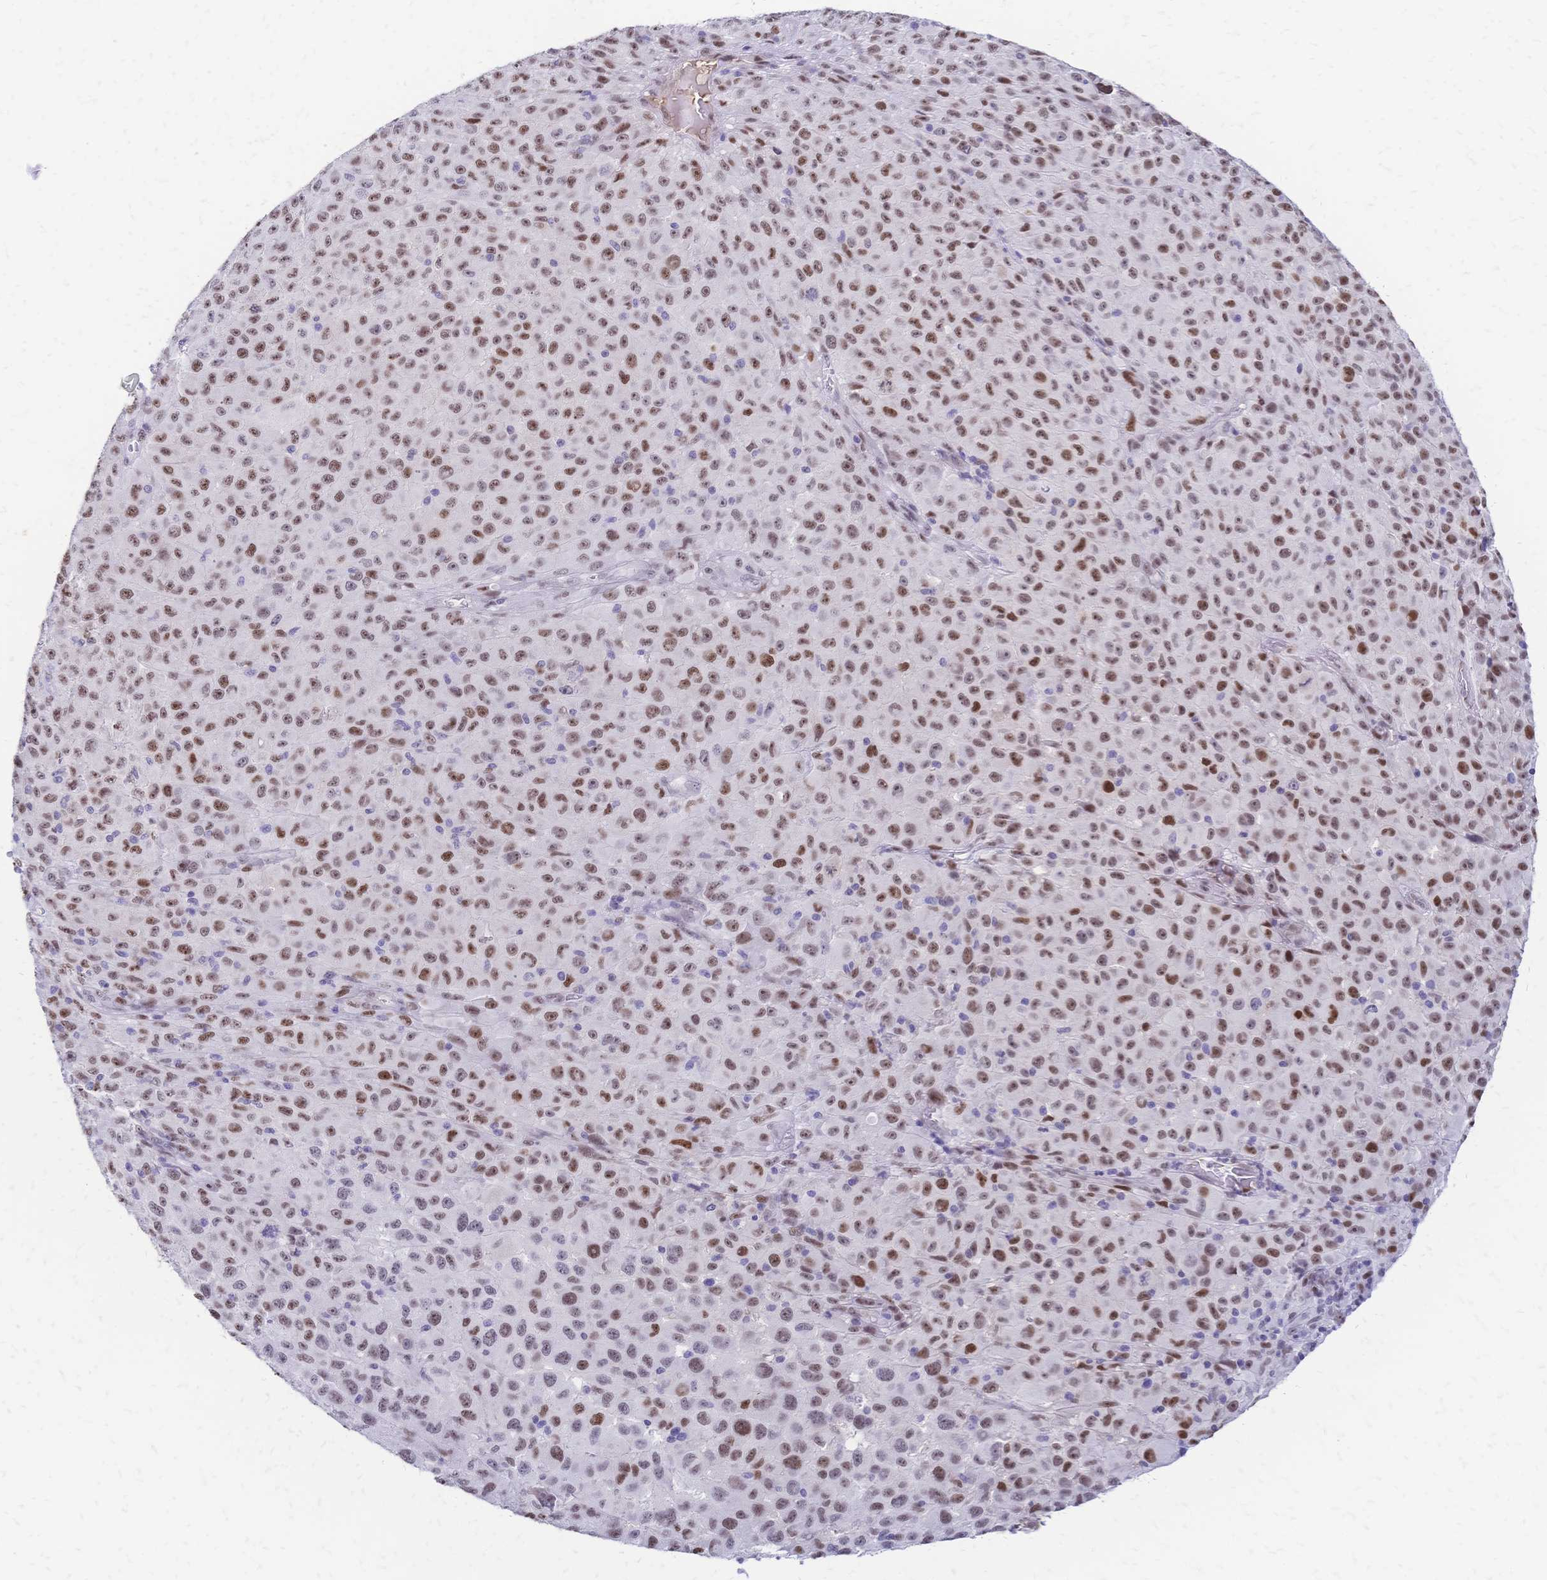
{"staining": {"intensity": "moderate", "quantity": "25%-75%", "location": "nuclear"}, "tissue": "melanoma", "cell_type": "Tumor cells", "image_type": "cancer", "snomed": [{"axis": "morphology", "description": "Malignant melanoma, NOS"}, {"axis": "topography", "description": "Skin"}], "caption": "A photomicrograph of human malignant melanoma stained for a protein exhibits moderate nuclear brown staining in tumor cells.", "gene": "NFIC", "patient": {"sex": "male", "age": 73}}